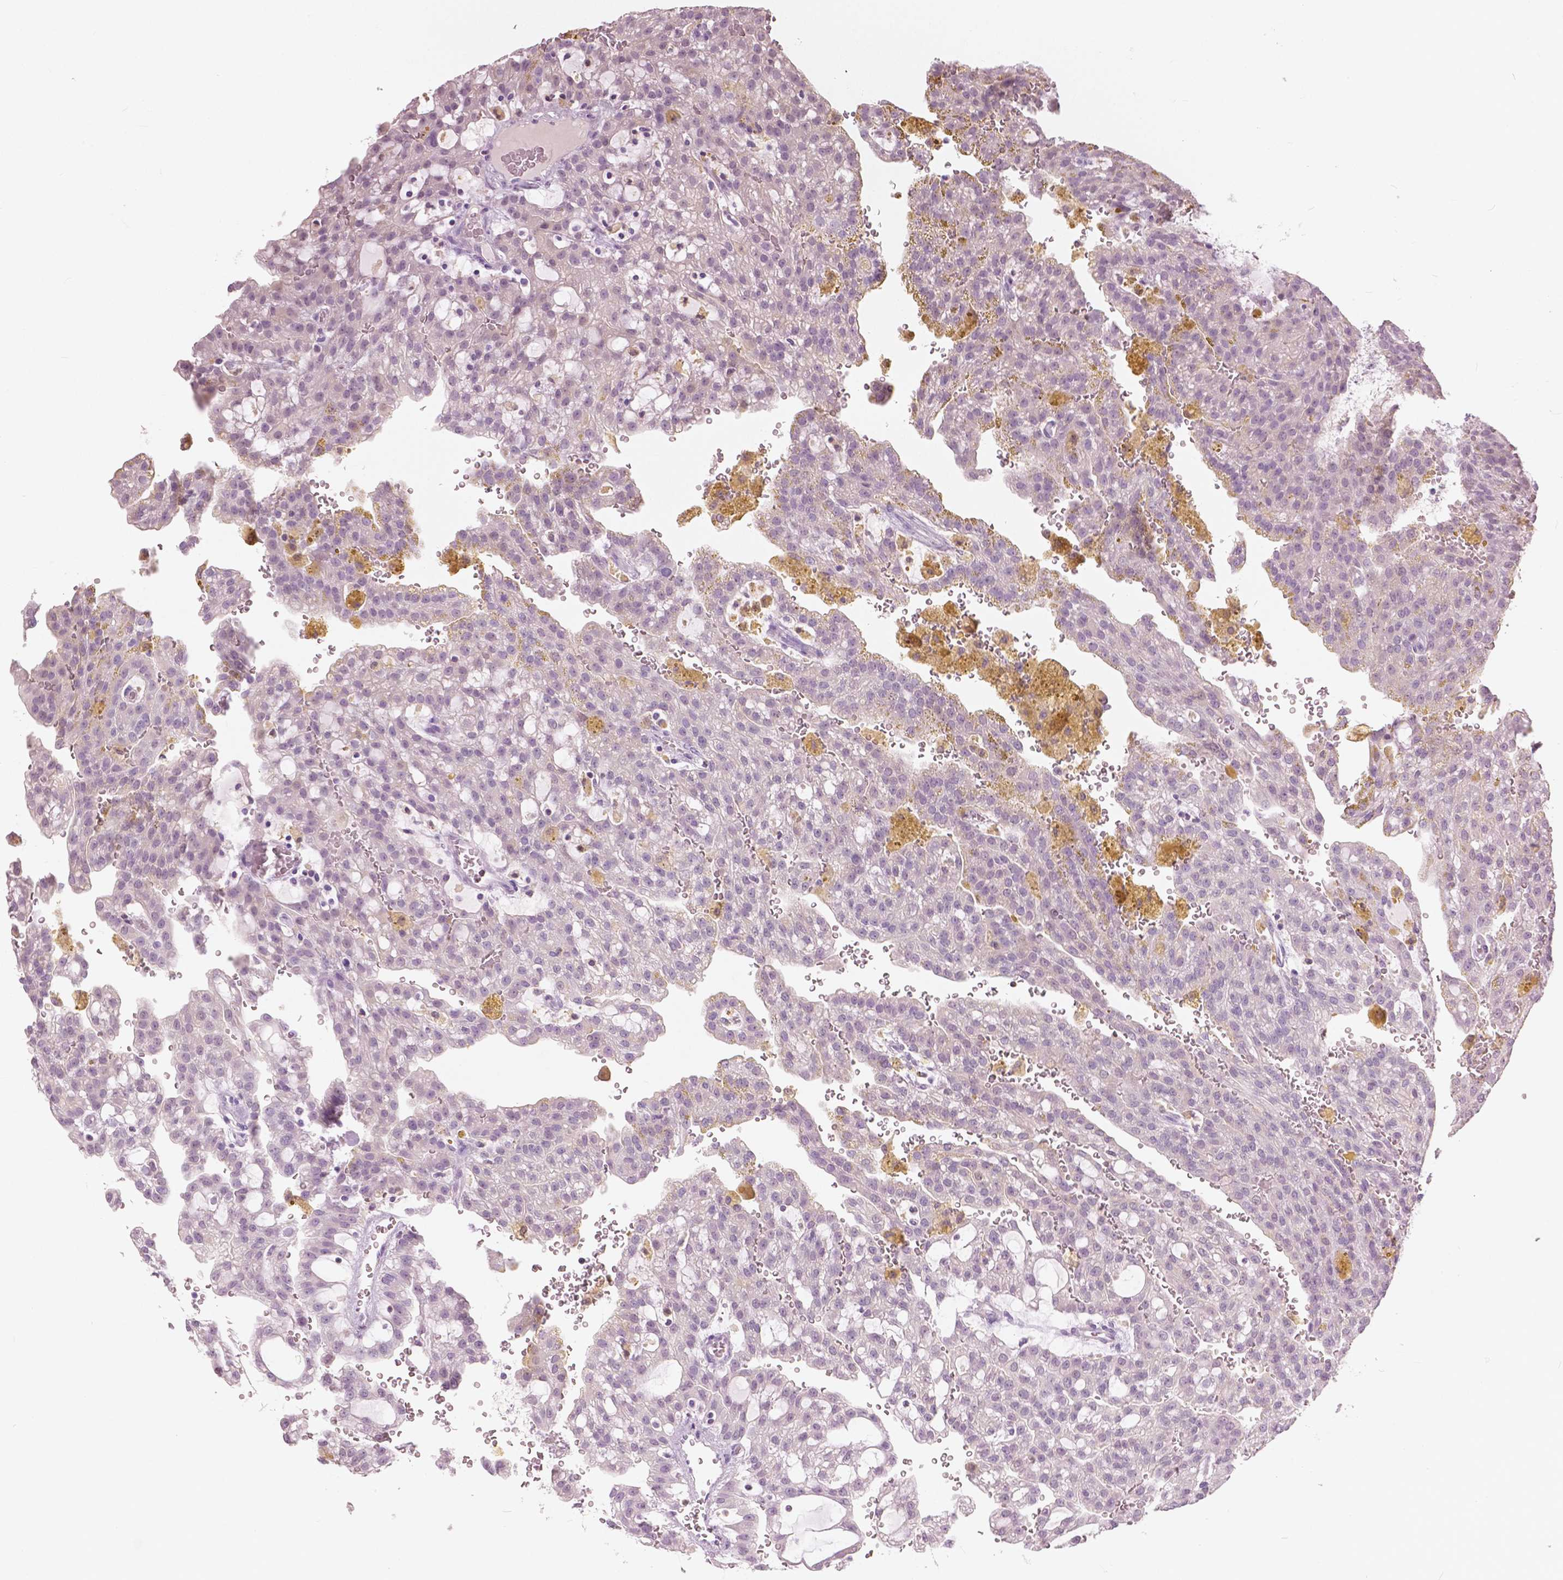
{"staining": {"intensity": "negative", "quantity": "none", "location": "none"}, "tissue": "renal cancer", "cell_type": "Tumor cells", "image_type": "cancer", "snomed": [{"axis": "morphology", "description": "Adenocarcinoma, NOS"}, {"axis": "topography", "description": "Kidney"}], "caption": "This is an immunohistochemistry photomicrograph of human renal cancer (adenocarcinoma). There is no expression in tumor cells.", "gene": "GALM", "patient": {"sex": "male", "age": 63}}